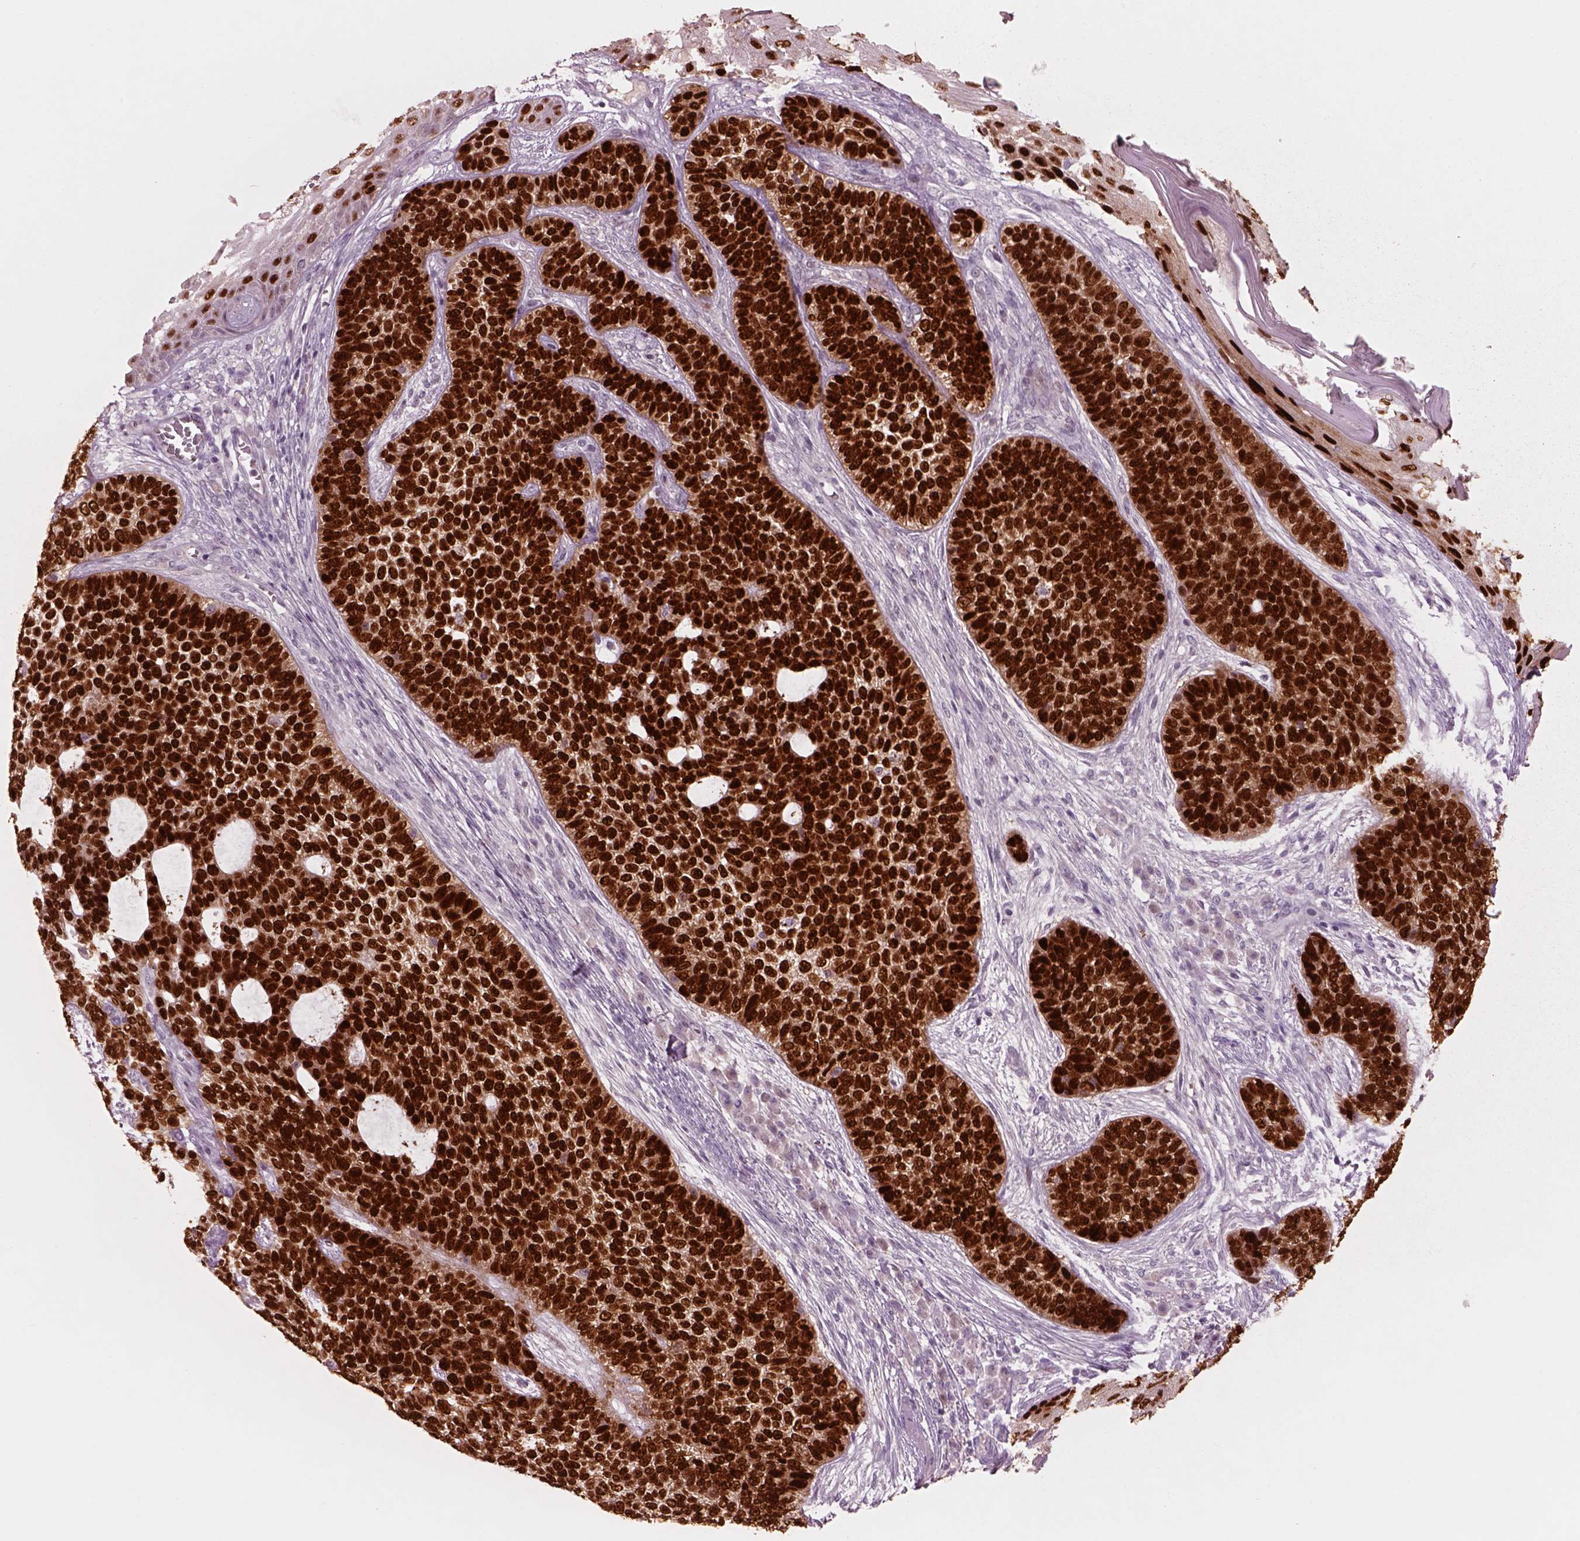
{"staining": {"intensity": "strong", "quantity": ">75%", "location": "nuclear"}, "tissue": "skin cancer", "cell_type": "Tumor cells", "image_type": "cancer", "snomed": [{"axis": "morphology", "description": "Basal cell carcinoma"}, {"axis": "topography", "description": "Skin"}], "caption": "Strong nuclear staining is identified in about >75% of tumor cells in skin cancer.", "gene": "SOX9", "patient": {"sex": "female", "age": 69}}